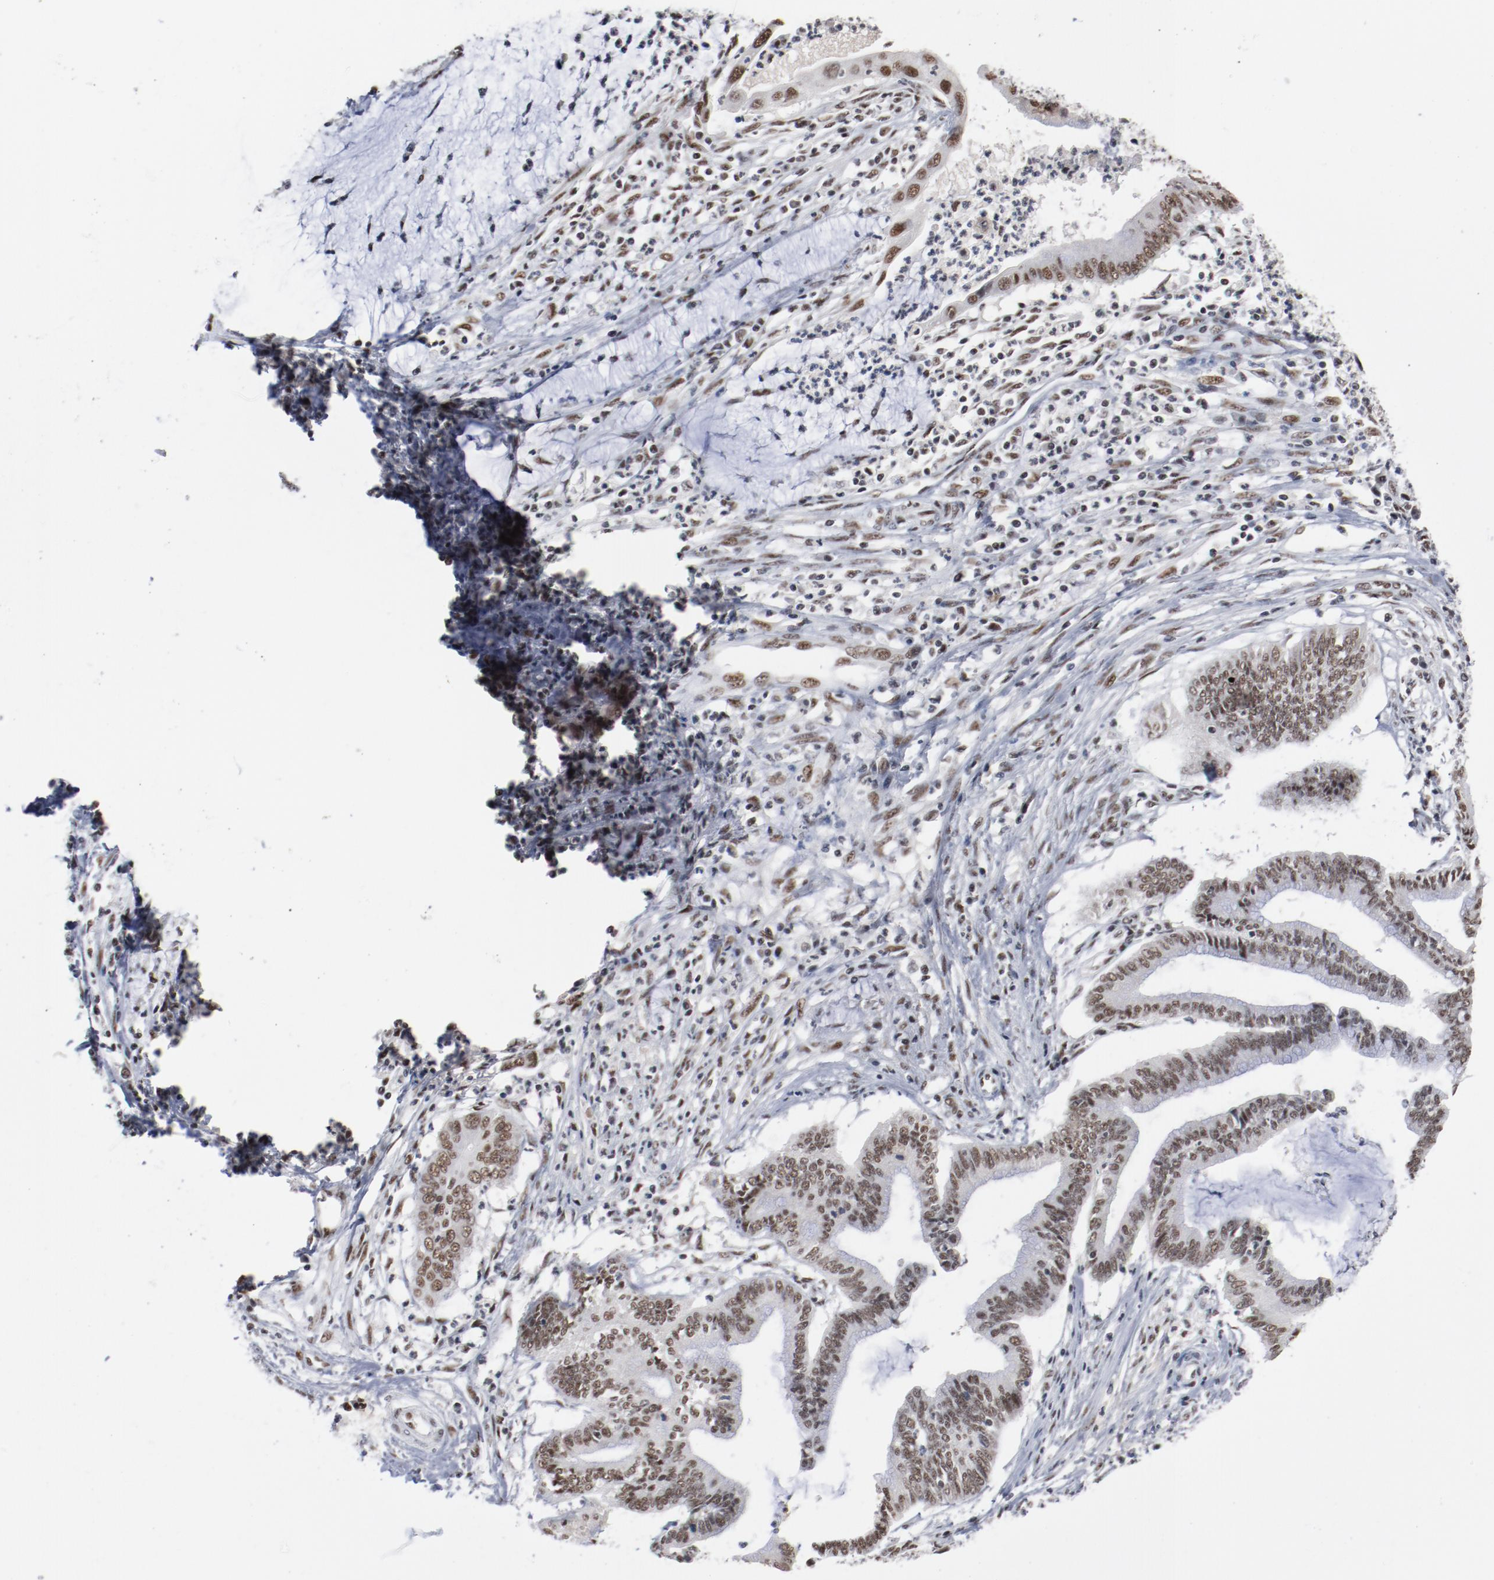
{"staining": {"intensity": "moderate", "quantity": ">75%", "location": "nuclear"}, "tissue": "cervical cancer", "cell_type": "Tumor cells", "image_type": "cancer", "snomed": [{"axis": "morphology", "description": "Adenocarcinoma, NOS"}, {"axis": "topography", "description": "Cervix"}], "caption": "This histopathology image exhibits immunohistochemistry (IHC) staining of adenocarcinoma (cervical), with medium moderate nuclear staining in about >75% of tumor cells.", "gene": "BUB3", "patient": {"sex": "female", "age": 36}}